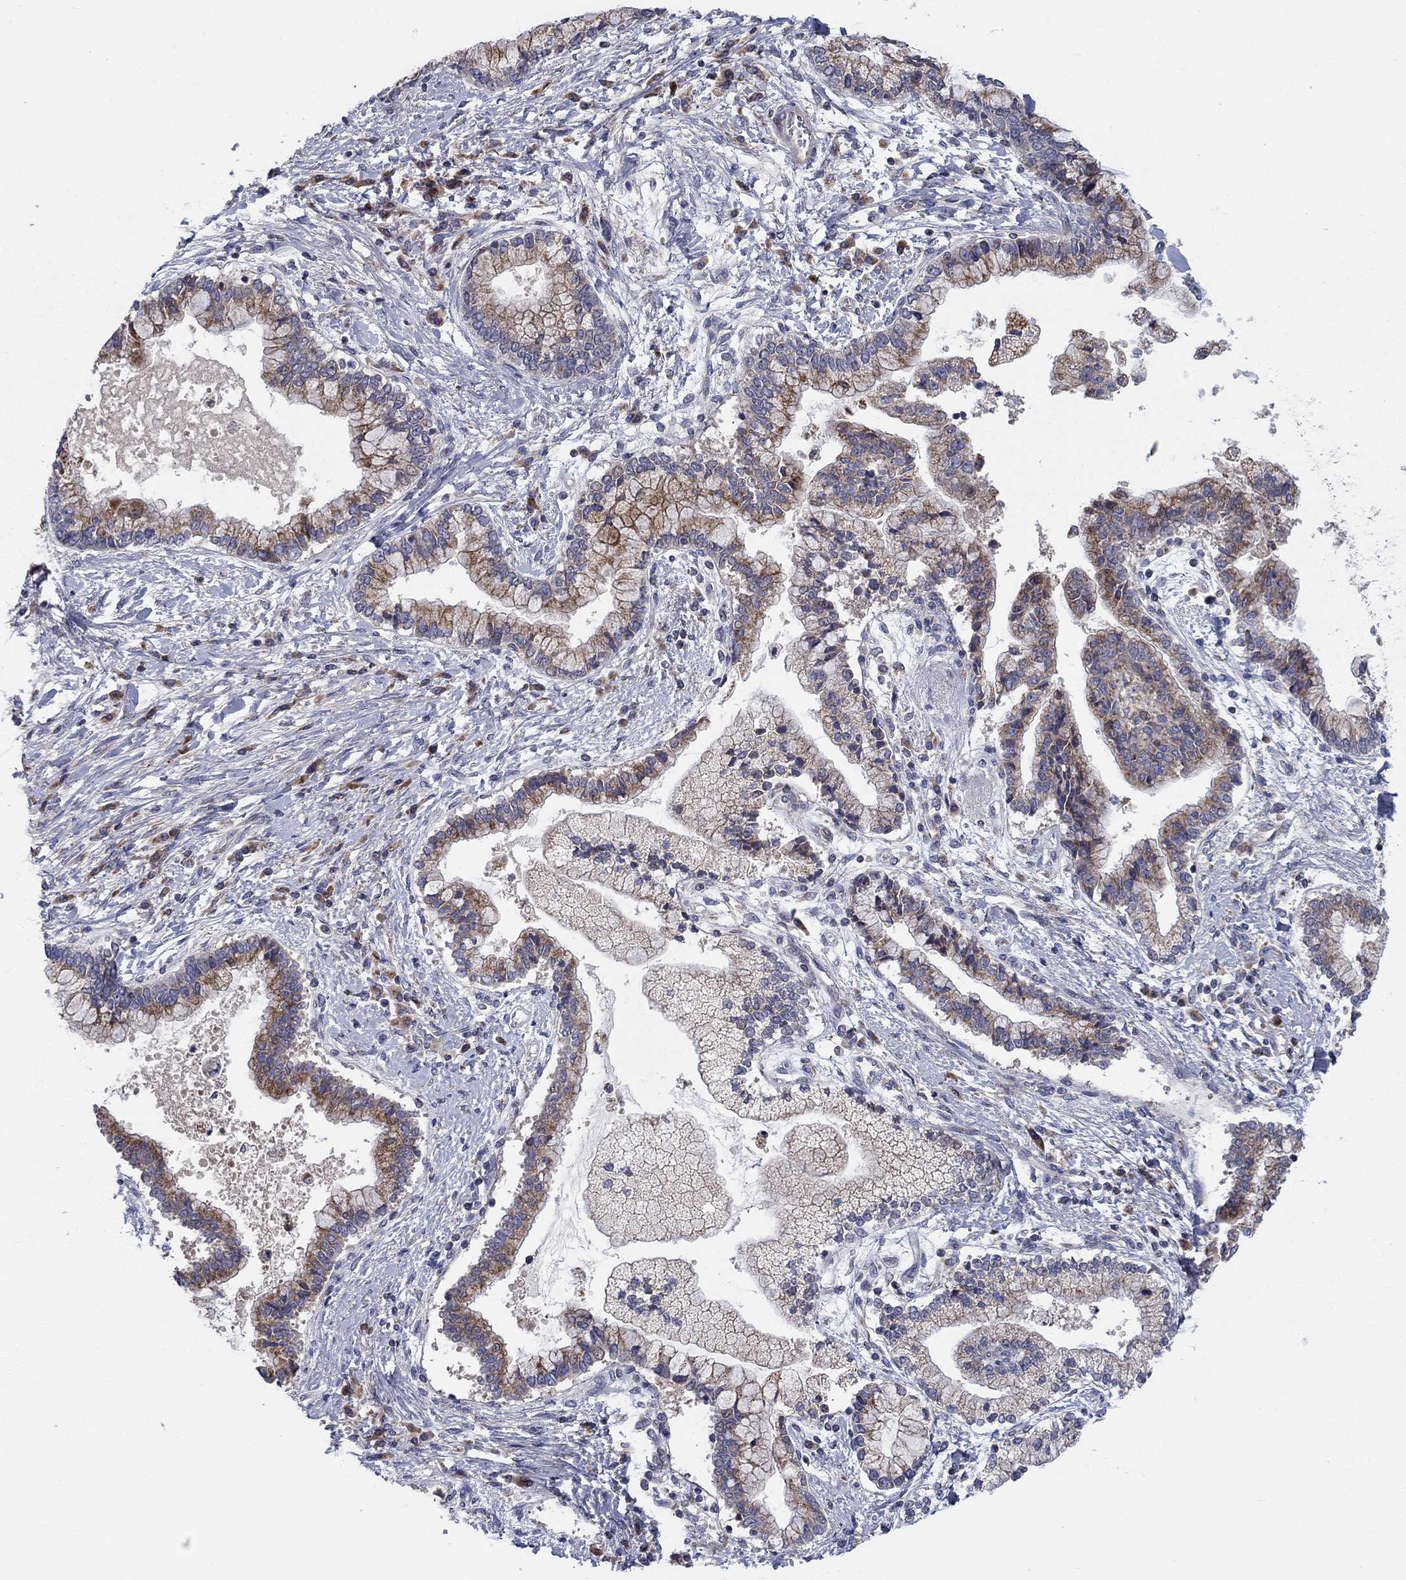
{"staining": {"intensity": "moderate", "quantity": "25%-75%", "location": "cytoplasmic/membranous"}, "tissue": "liver cancer", "cell_type": "Tumor cells", "image_type": "cancer", "snomed": [{"axis": "morphology", "description": "Cholangiocarcinoma"}, {"axis": "topography", "description": "Liver"}], "caption": "A brown stain shows moderate cytoplasmic/membranous positivity of a protein in liver cancer tumor cells.", "gene": "MMAA", "patient": {"sex": "male", "age": 50}}